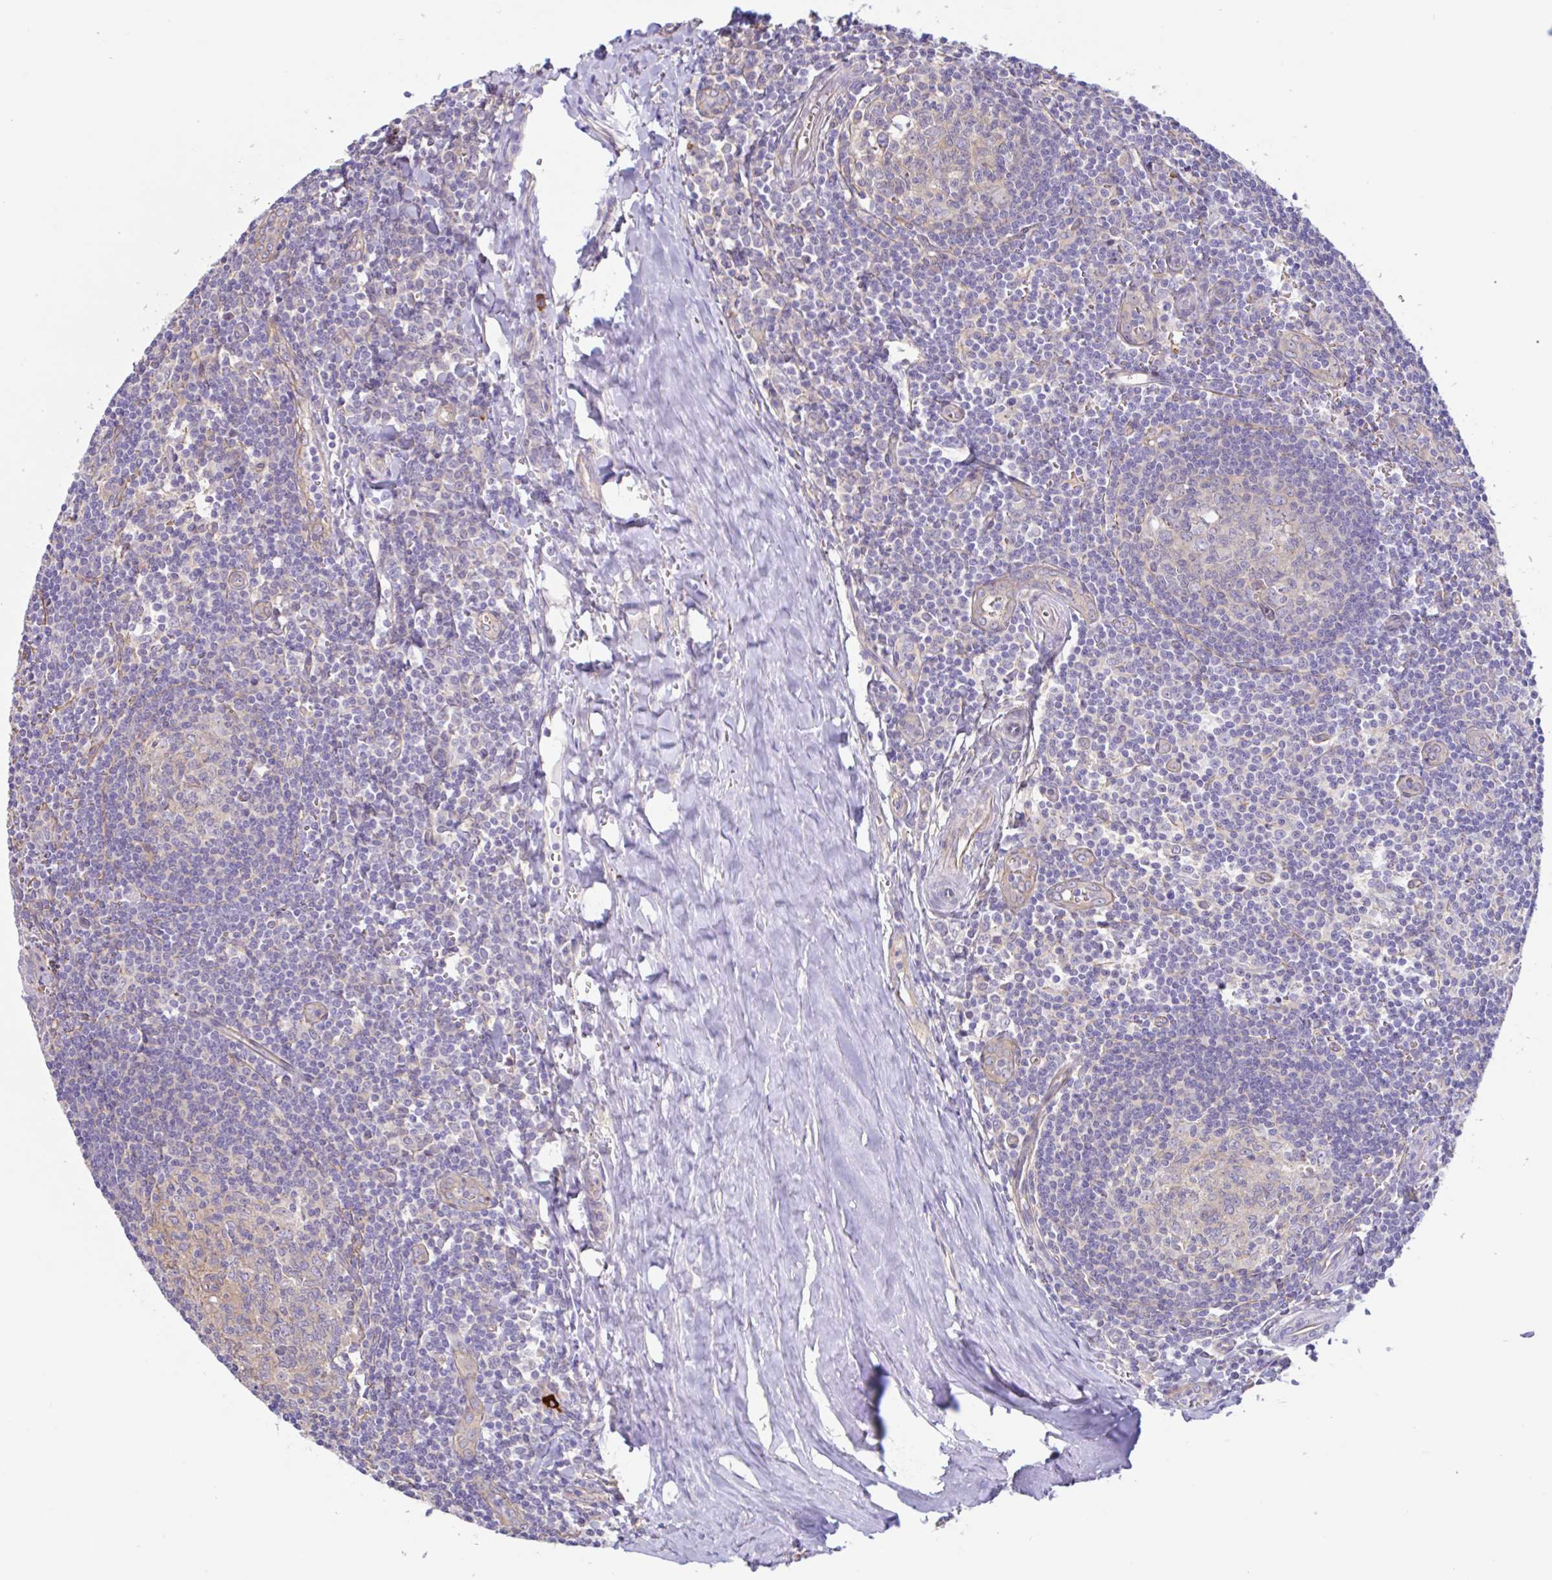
{"staining": {"intensity": "weak", "quantity": "<25%", "location": "cytoplasmic/membranous"}, "tissue": "tonsil", "cell_type": "Germinal center cells", "image_type": "normal", "snomed": [{"axis": "morphology", "description": "Normal tissue, NOS"}, {"axis": "topography", "description": "Tonsil"}], "caption": "A high-resolution image shows immunohistochemistry staining of normal tonsil, which exhibits no significant staining in germinal center cells.", "gene": "PLCD4", "patient": {"sex": "male", "age": 27}}